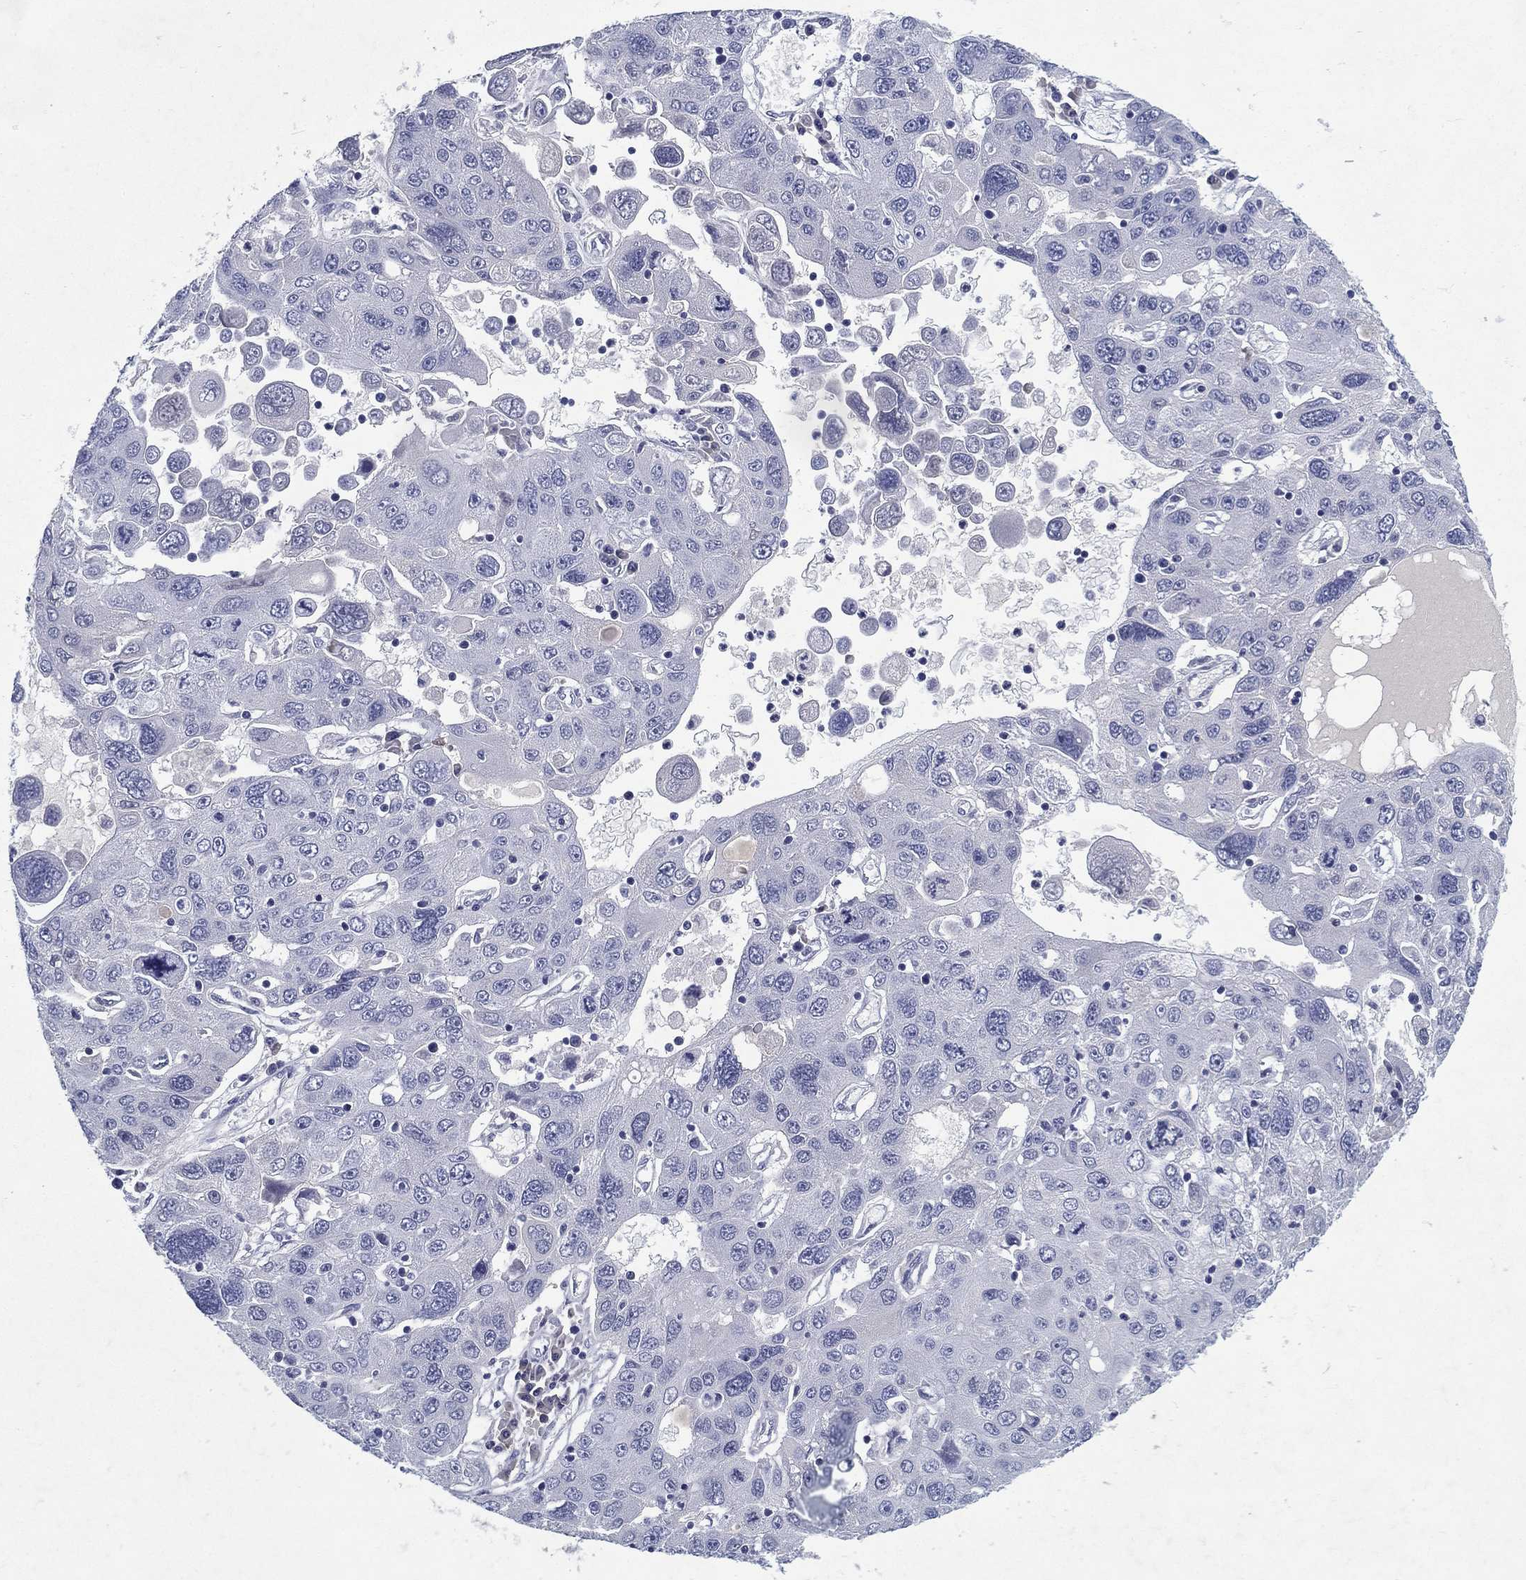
{"staining": {"intensity": "negative", "quantity": "none", "location": "none"}, "tissue": "stomach cancer", "cell_type": "Tumor cells", "image_type": "cancer", "snomed": [{"axis": "morphology", "description": "Adenocarcinoma, NOS"}, {"axis": "topography", "description": "Stomach"}], "caption": "Immunohistochemistry photomicrograph of stomach cancer (adenocarcinoma) stained for a protein (brown), which reveals no staining in tumor cells.", "gene": "RGS13", "patient": {"sex": "male", "age": 56}}